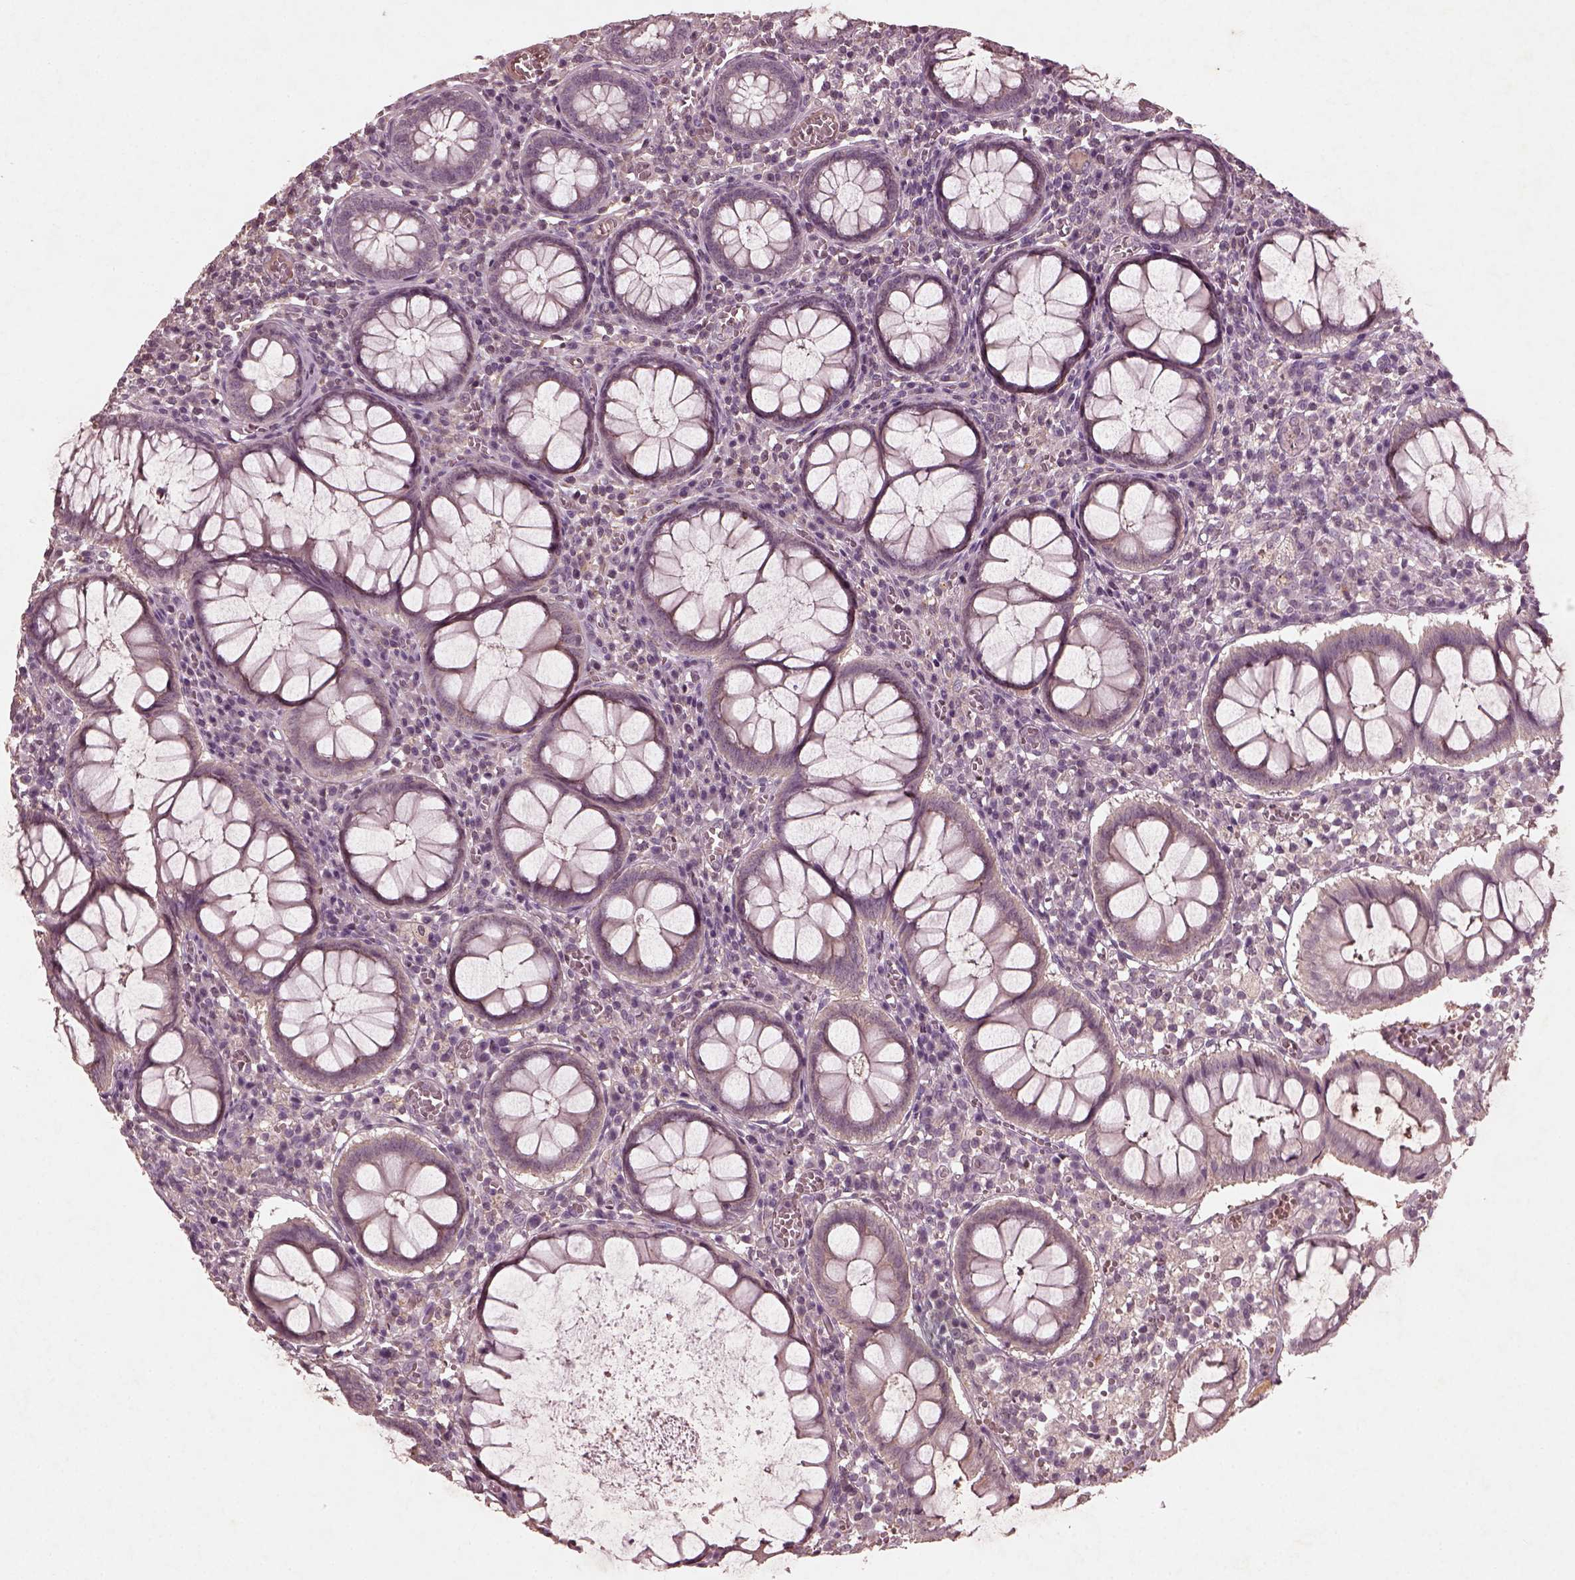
{"staining": {"intensity": "negative", "quantity": "none", "location": "none"}, "tissue": "colorectal cancer", "cell_type": "Tumor cells", "image_type": "cancer", "snomed": [{"axis": "morphology", "description": "Normal tissue, NOS"}, {"axis": "morphology", "description": "Adenocarcinoma, NOS"}, {"axis": "topography", "description": "Colon"}], "caption": "The micrograph demonstrates no staining of tumor cells in adenocarcinoma (colorectal). Nuclei are stained in blue.", "gene": "FRRS1L", "patient": {"sex": "male", "age": 65}}